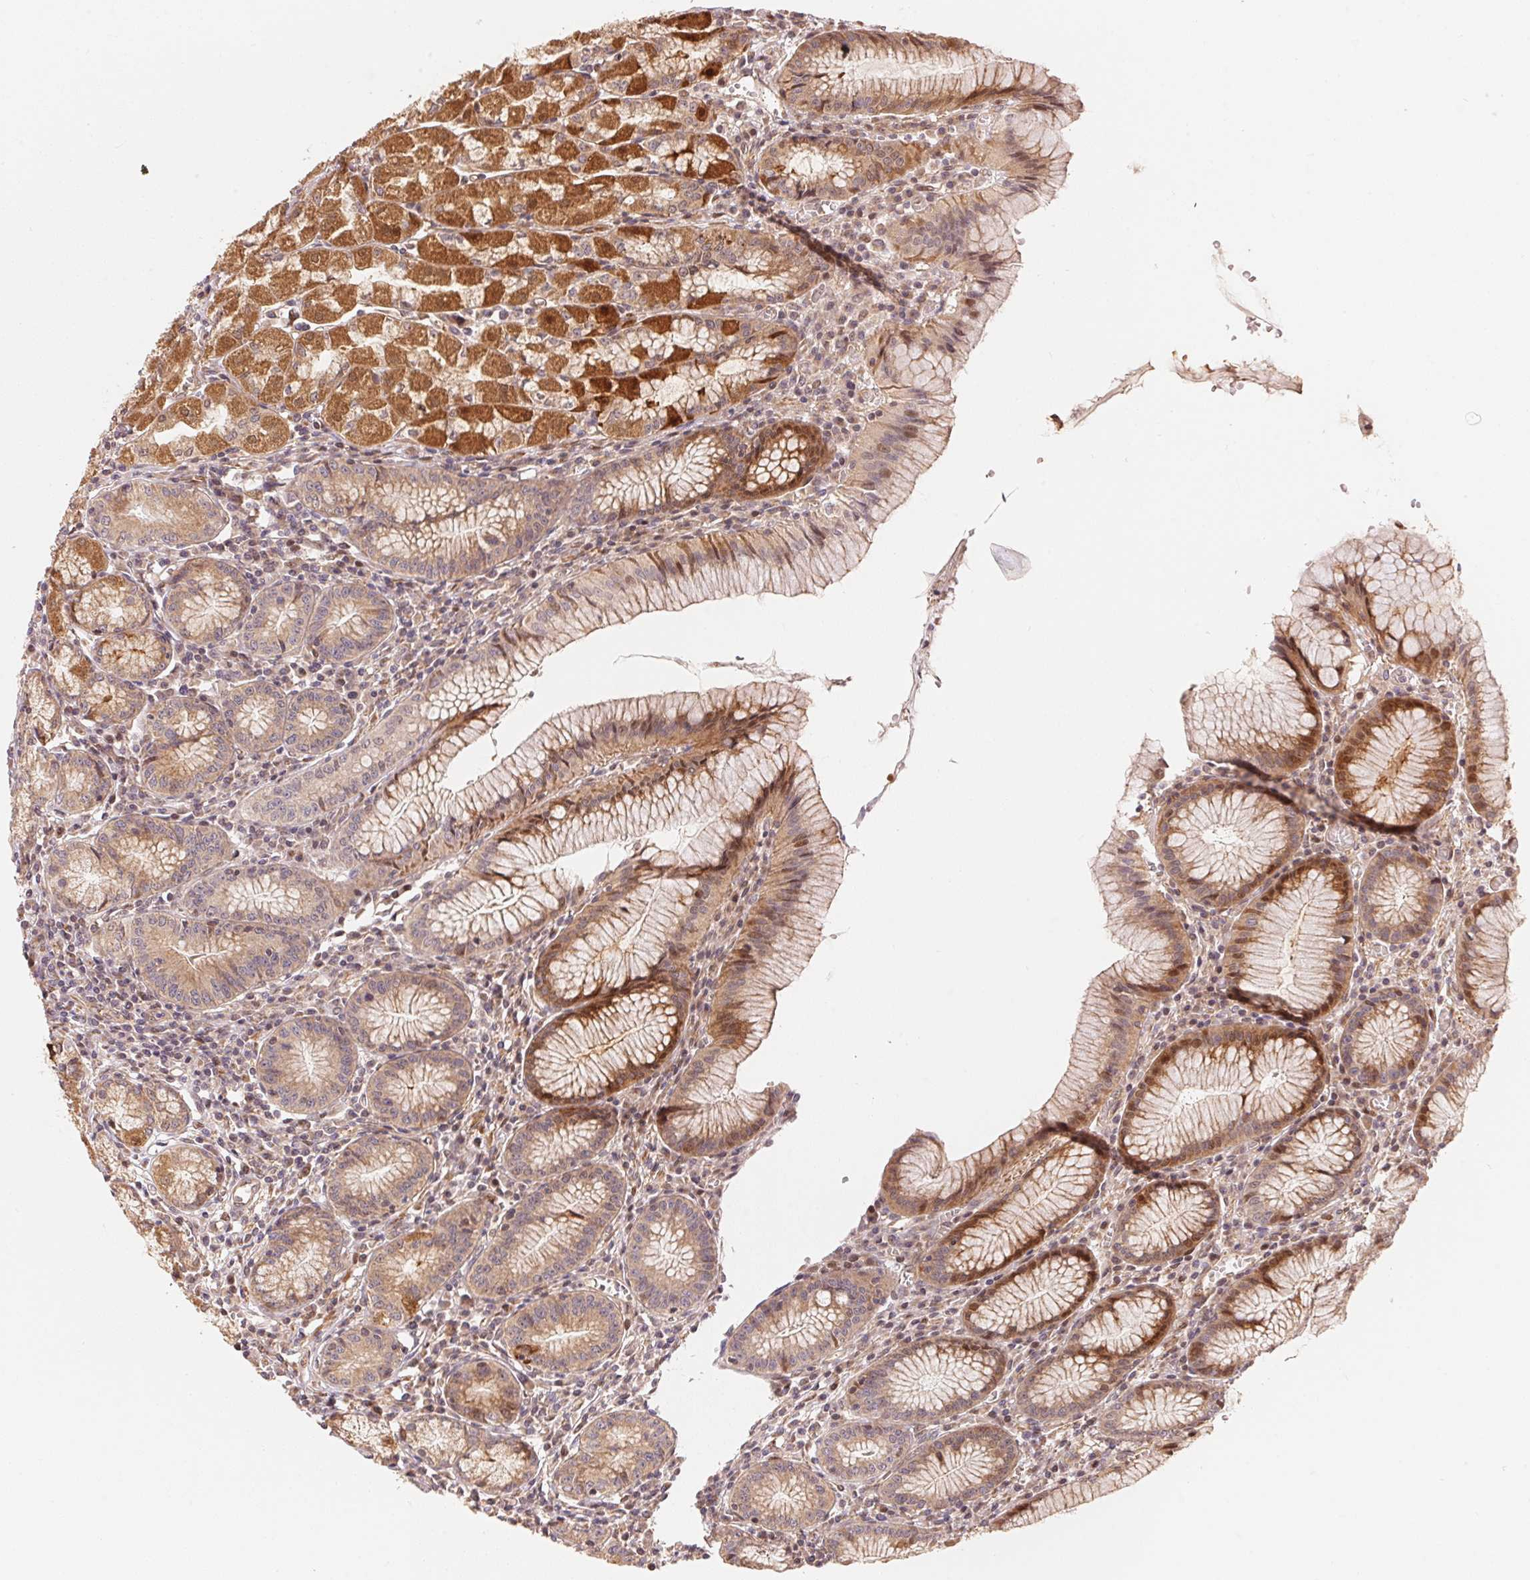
{"staining": {"intensity": "moderate", "quantity": ">75%", "location": "cytoplasmic/membranous,nuclear"}, "tissue": "stomach", "cell_type": "Glandular cells", "image_type": "normal", "snomed": [{"axis": "morphology", "description": "Normal tissue, NOS"}, {"axis": "topography", "description": "Stomach"}], "caption": "Benign stomach was stained to show a protein in brown. There is medium levels of moderate cytoplasmic/membranous,nuclear staining in about >75% of glandular cells. (Brightfield microscopy of DAB IHC at high magnification).", "gene": "TNIP2", "patient": {"sex": "male", "age": 55}}